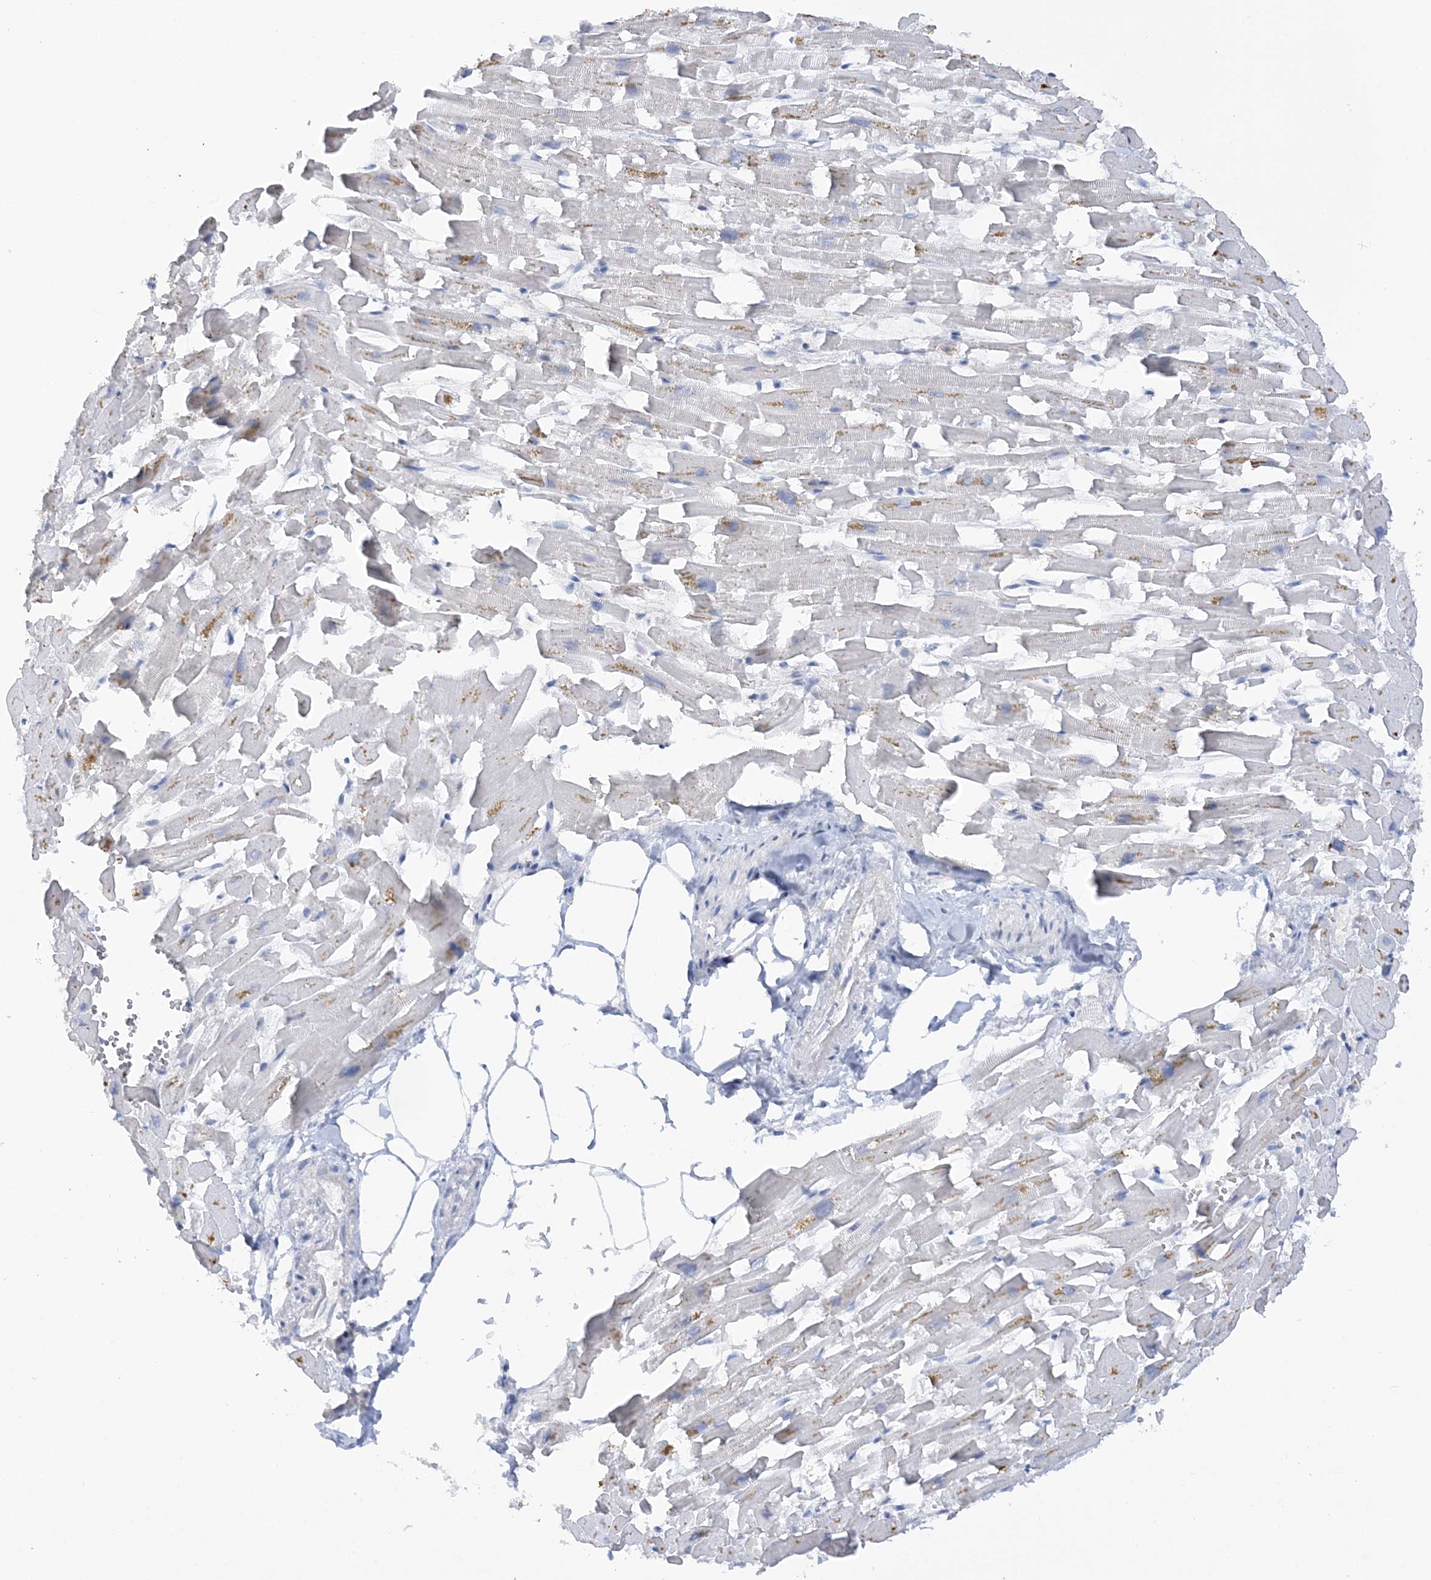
{"staining": {"intensity": "negative", "quantity": "none", "location": "none"}, "tissue": "heart muscle", "cell_type": "Cardiomyocytes", "image_type": "normal", "snomed": [{"axis": "morphology", "description": "Normal tissue, NOS"}, {"axis": "topography", "description": "Heart"}], "caption": "Heart muscle was stained to show a protein in brown. There is no significant positivity in cardiomyocytes.", "gene": "RPEL1", "patient": {"sex": "female", "age": 64}}